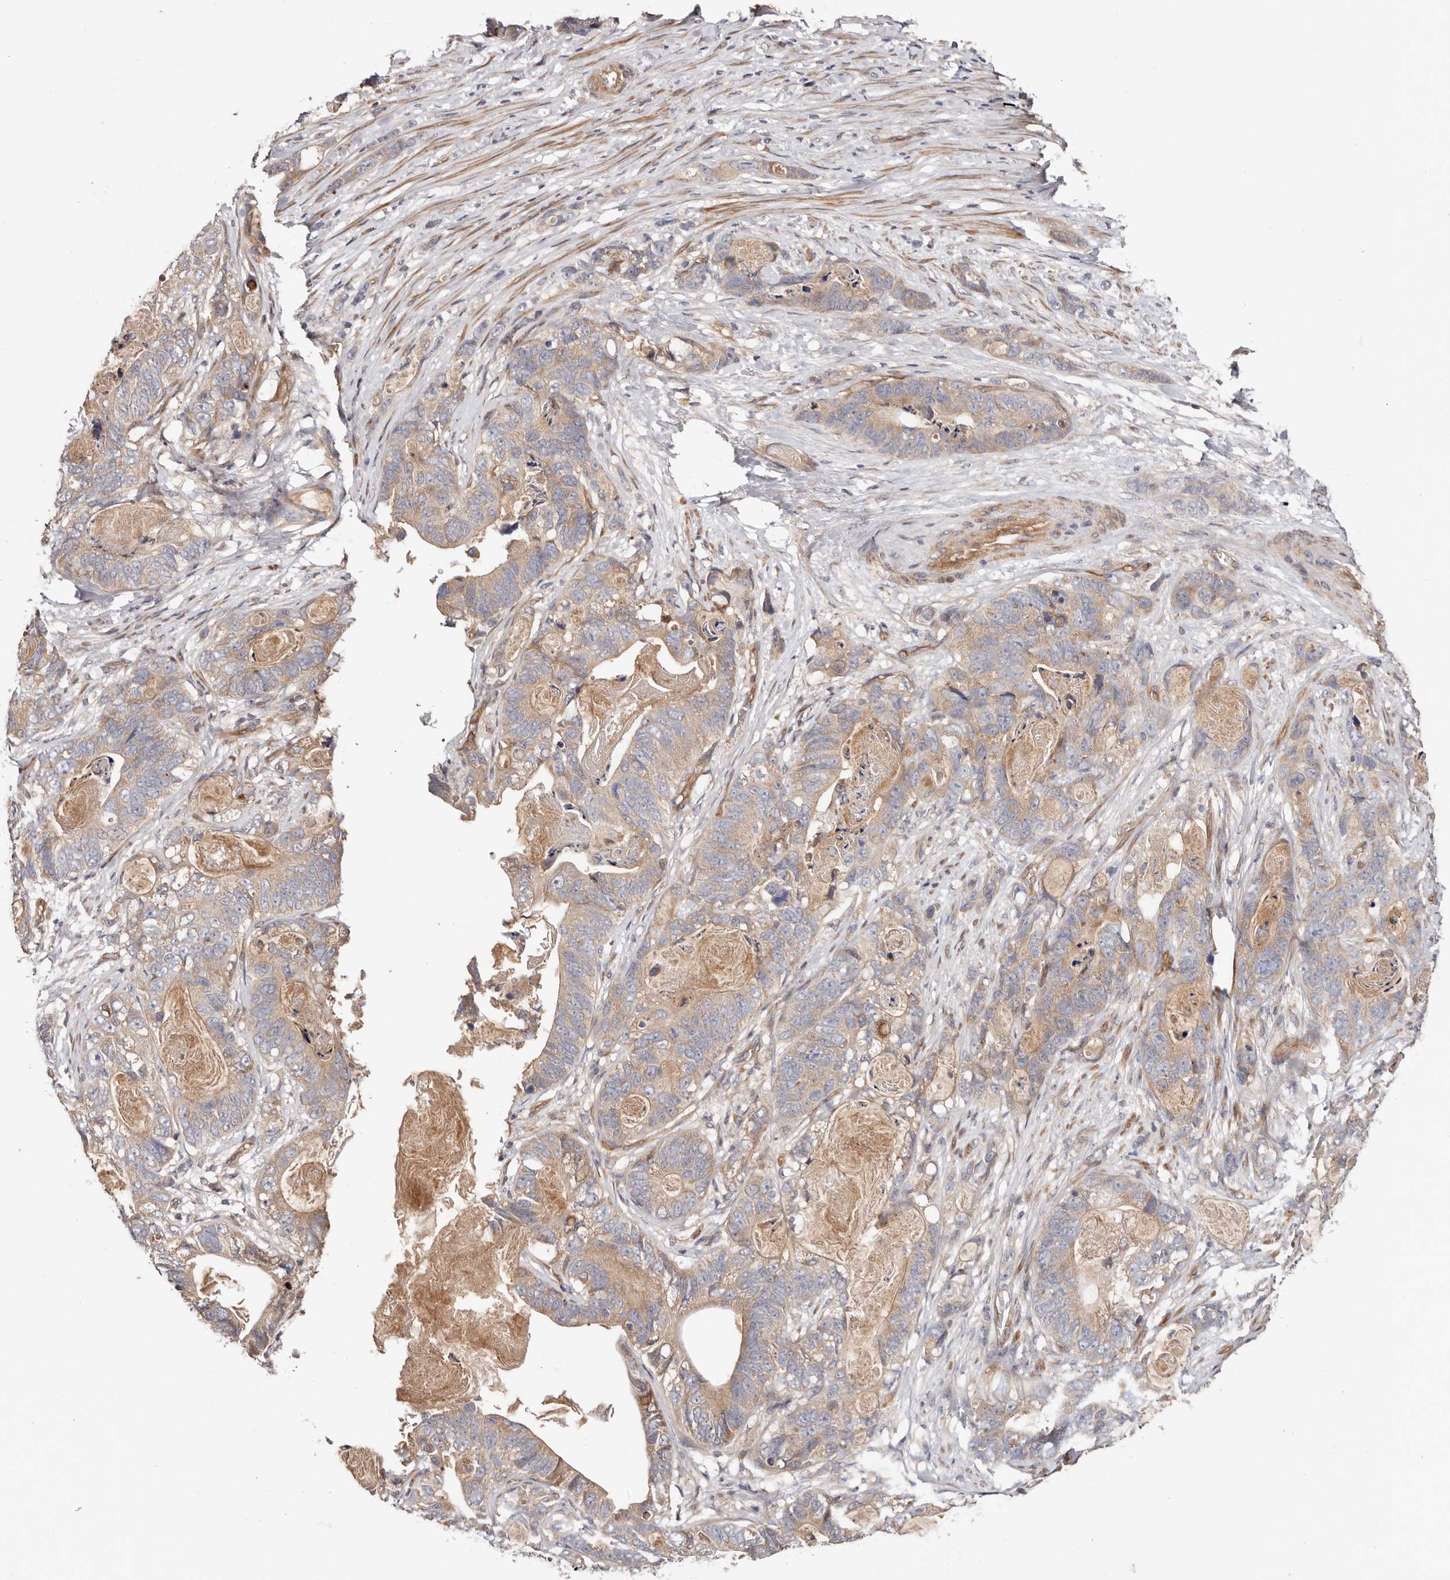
{"staining": {"intensity": "weak", "quantity": "25%-75%", "location": "cytoplasmic/membranous"}, "tissue": "stomach cancer", "cell_type": "Tumor cells", "image_type": "cancer", "snomed": [{"axis": "morphology", "description": "Normal tissue, NOS"}, {"axis": "morphology", "description": "Adenocarcinoma, NOS"}, {"axis": "topography", "description": "Stomach"}], "caption": "Immunohistochemistry of human stomach cancer reveals low levels of weak cytoplasmic/membranous staining in about 25%-75% of tumor cells.", "gene": "MACF1", "patient": {"sex": "female", "age": 89}}